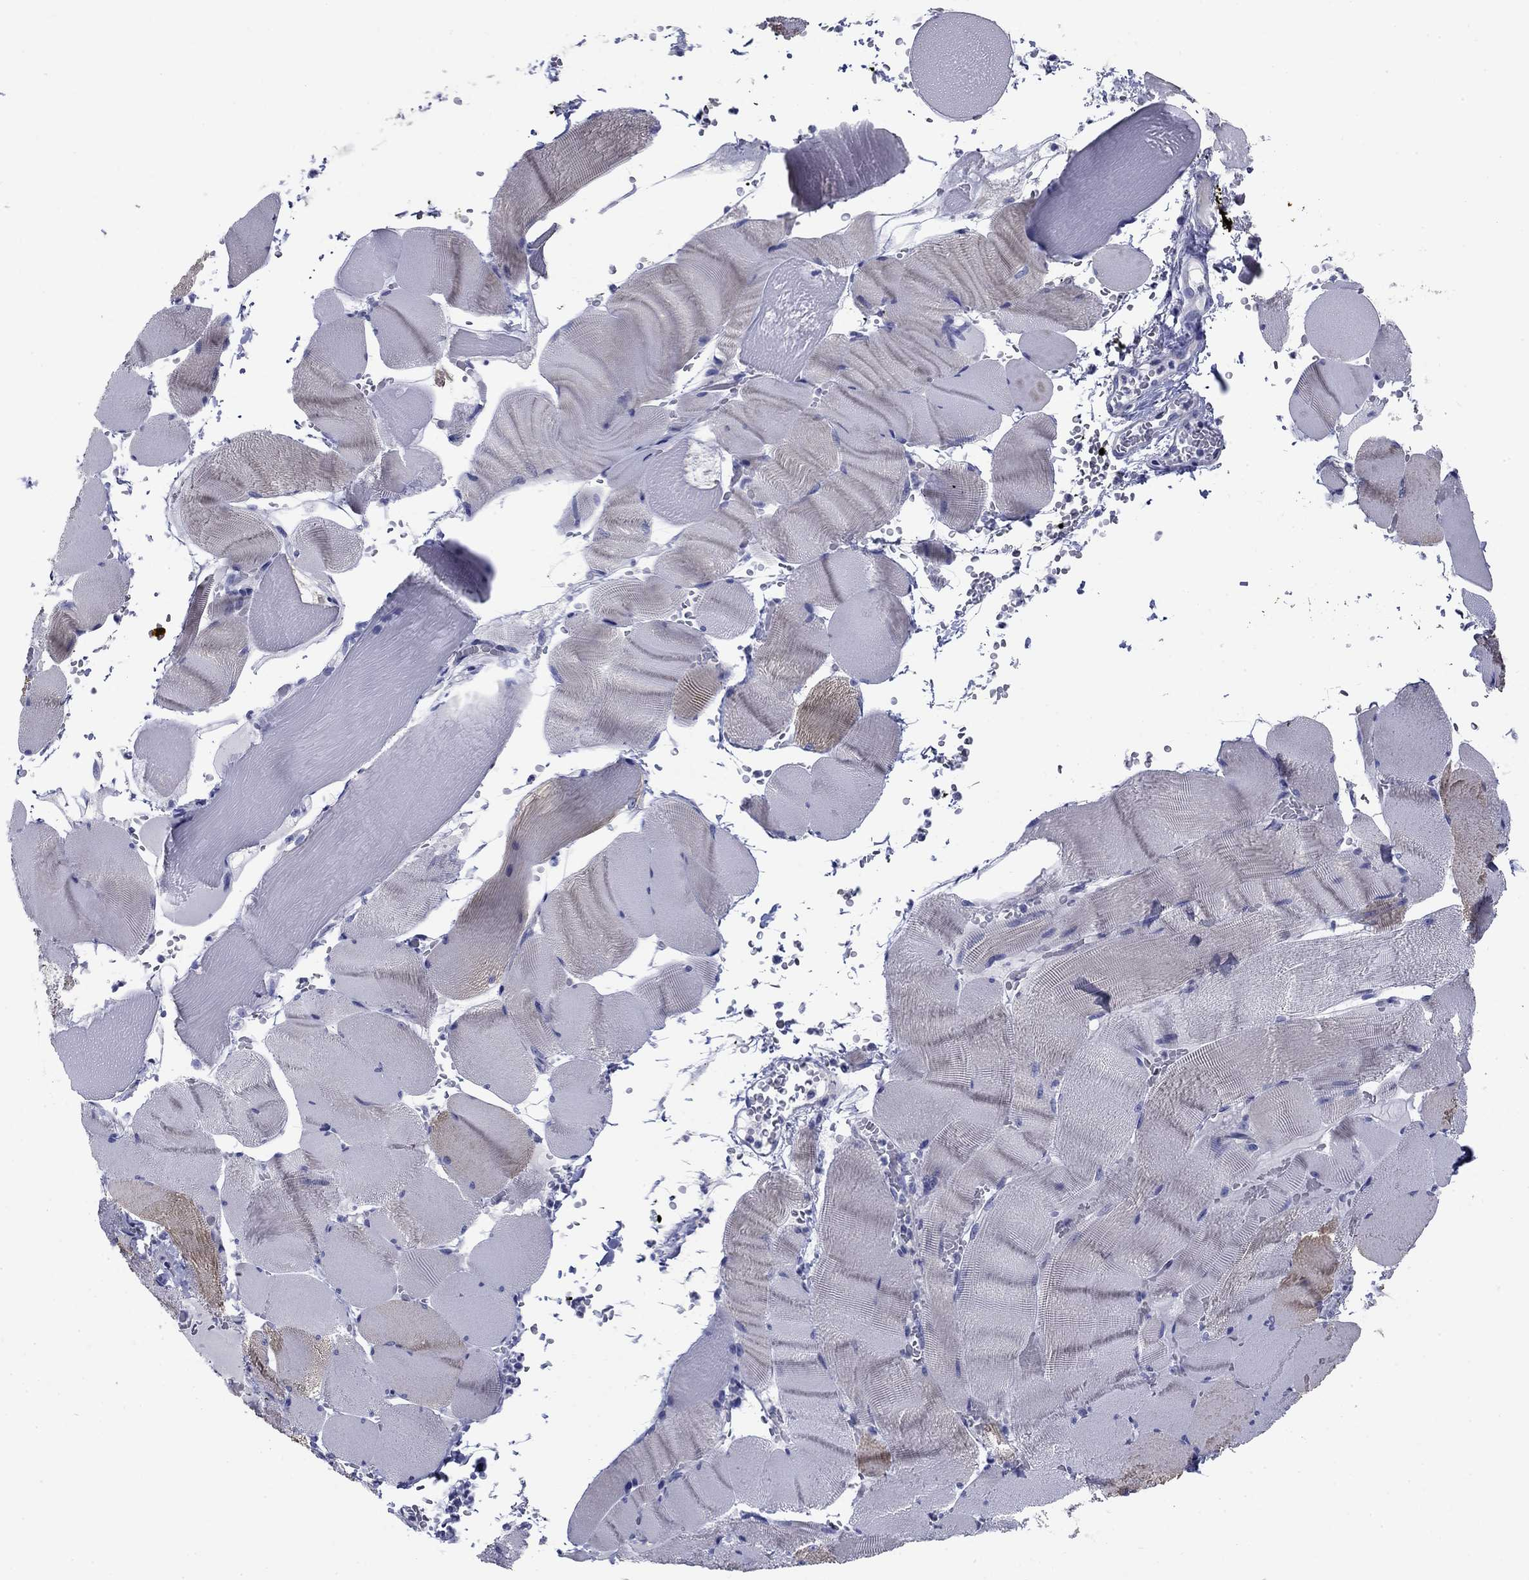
{"staining": {"intensity": "negative", "quantity": "none", "location": "none"}, "tissue": "skeletal muscle", "cell_type": "Myocytes", "image_type": "normal", "snomed": [{"axis": "morphology", "description": "Normal tissue, NOS"}, {"axis": "topography", "description": "Skeletal muscle"}], "caption": "Immunohistochemistry image of unremarkable skeletal muscle stained for a protein (brown), which shows no staining in myocytes.", "gene": "PRKCG", "patient": {"sex": "male", "age": 56}}